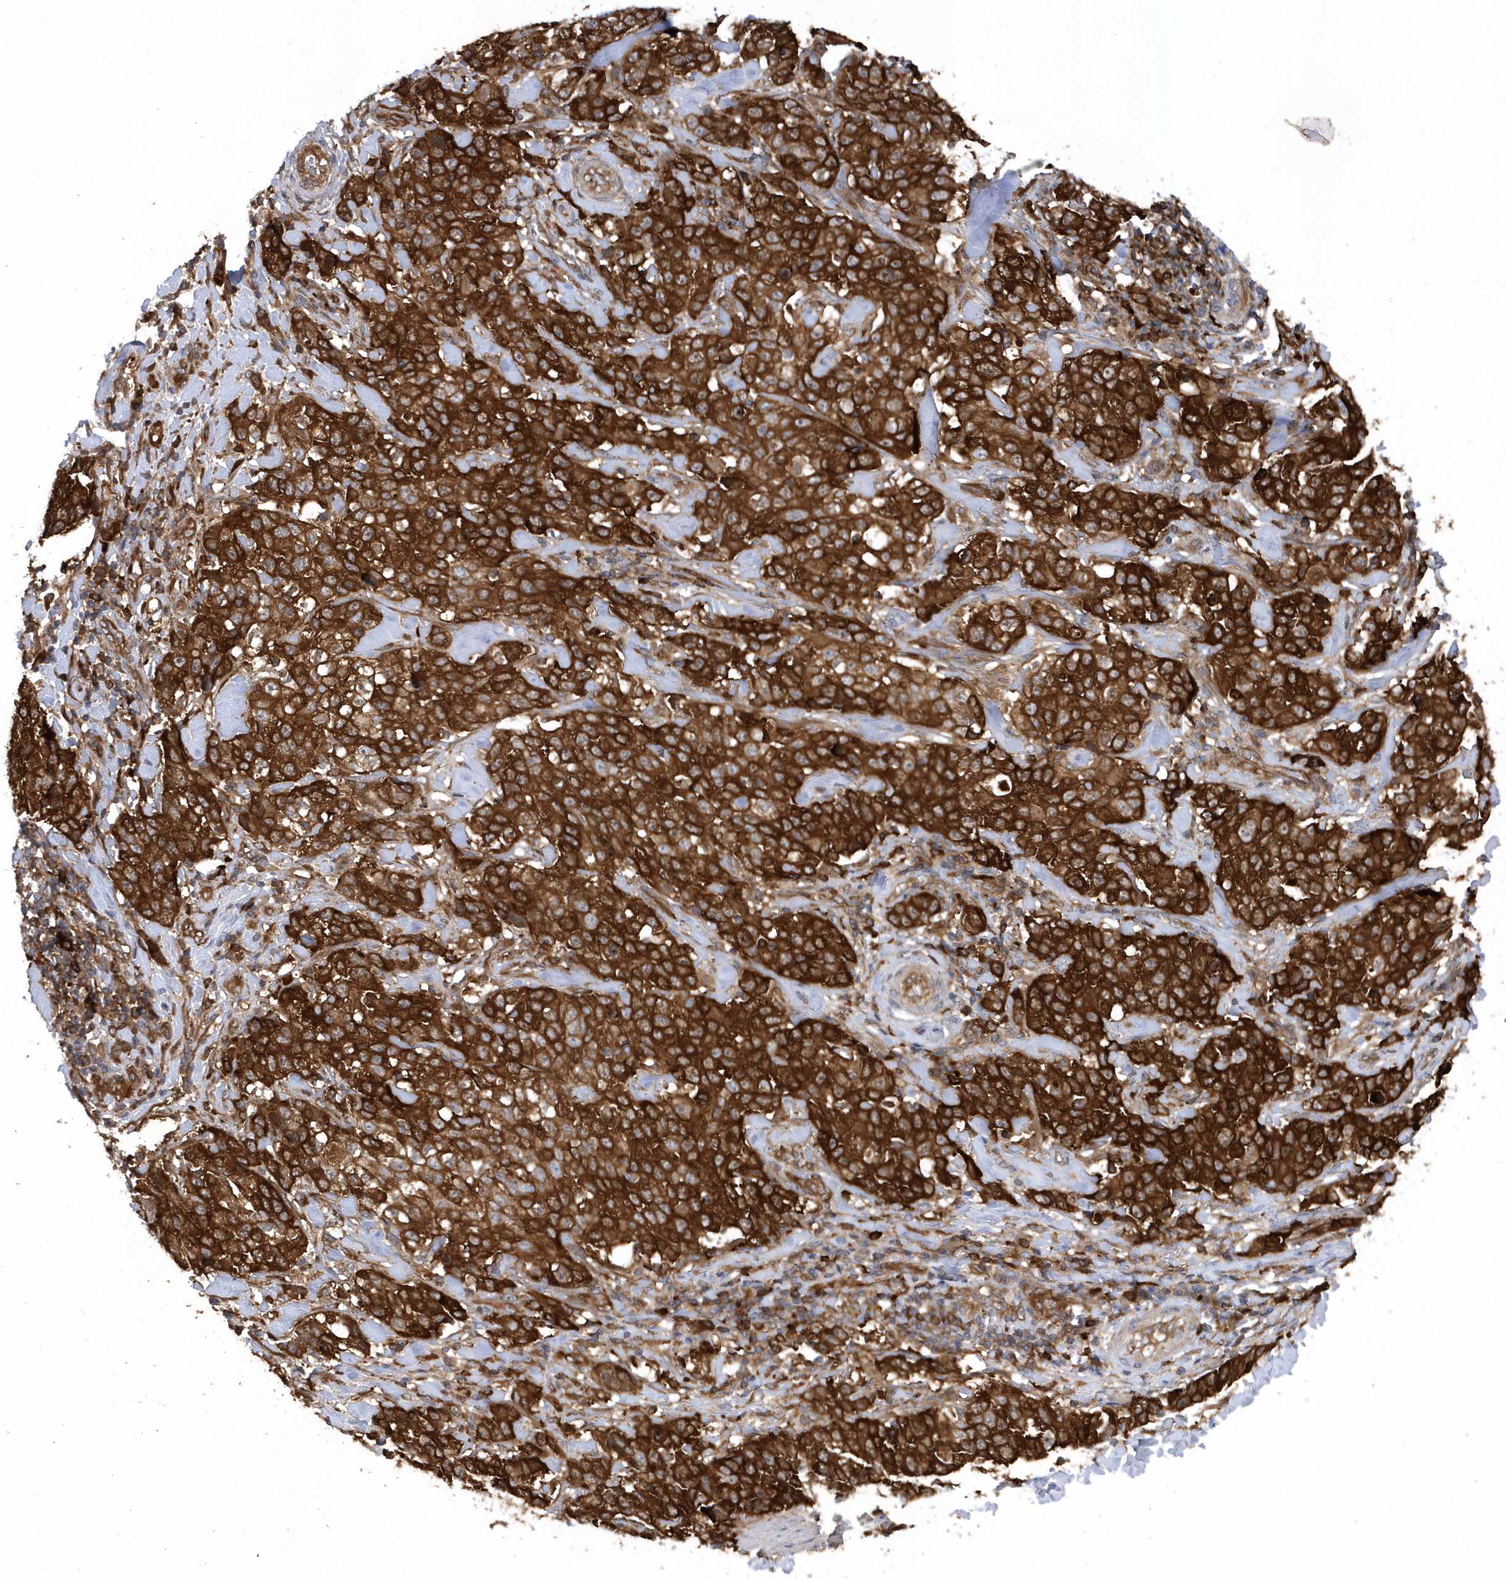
{"staining": {"intensity": "strong", "quantity": ">75%", "location": "cytoplasmic/membranous"}, "tissue": "stomach cancer", "cell_type": "Tumor cells", "image_type": "cancer", "snomed": [{"axis": "morphology", "description": "Adenocarcinoma, NOS"}, {"axis": "topography", "description": "Stomach"}], "caption": "This is an image of immunohistochemistry (IHC) staining of stomach cancer, which shows strong expression in the cytoplasmic/membranous of tumor cells.", "gene": "PAICS", "patient": {"sex": "male", "age": 48}}